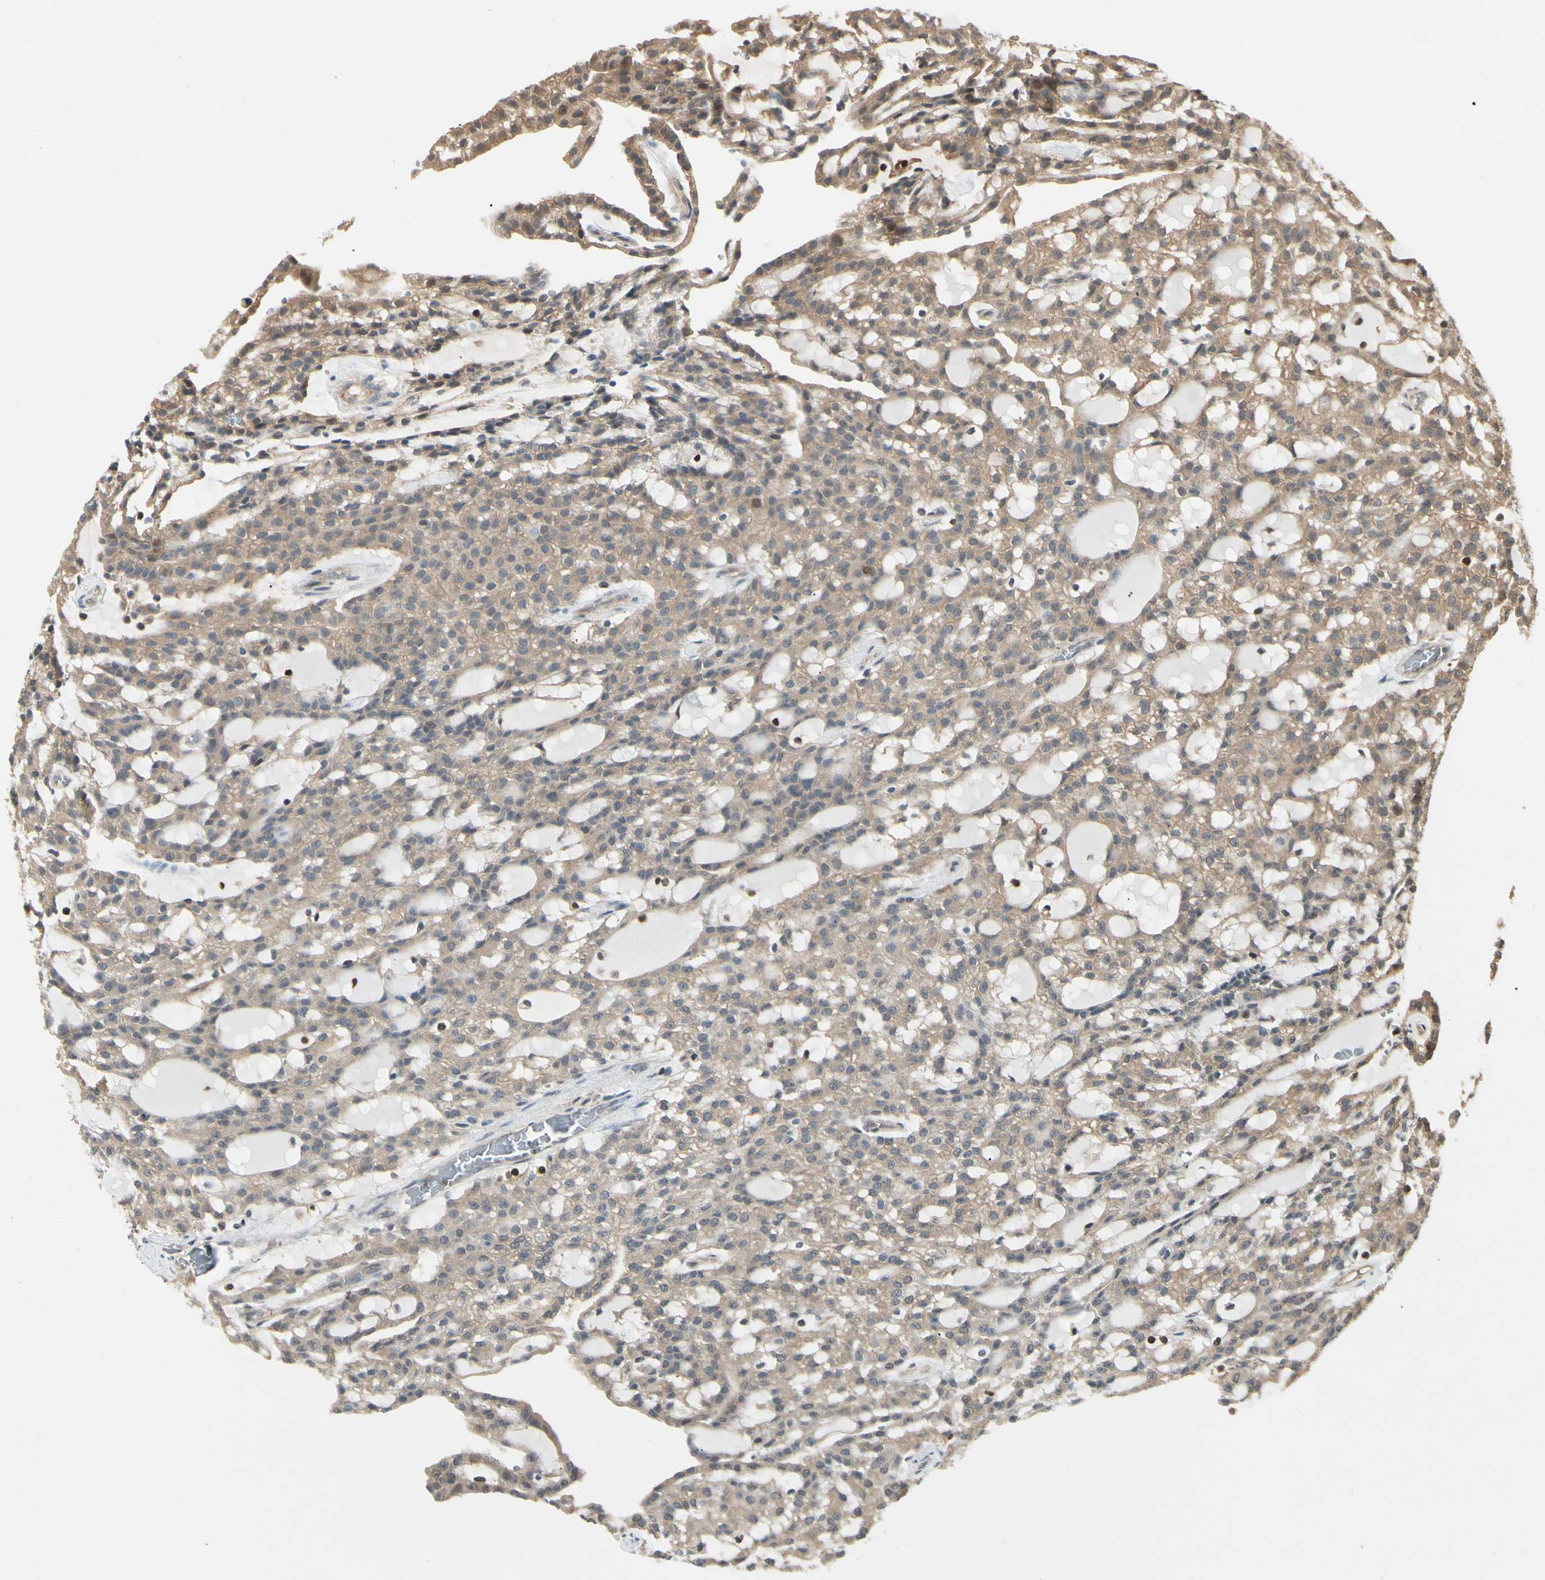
{"staining": {"intensity": "moderate", "quantity": "25%-75%", "location": "cytoplasmic/membranous"}, "tissue": "renal cancer", "cell_type": "Tumor cells", "image_type": "cancer", "snomed": [{"axis": "morphology", "description": "Adenocarcinoma, NOS"}, {"axis": "topography", "description": "Kidney"}], "caption": "Renal cancer (adenocarcinoma) was stained to show a protein in brown. There is medium levels of moderate cytoplasmic/membranous staining in approximately 25%-75% of tumor cells. The protein is stained brown, and the nuclei are stained in blue (DAB IHC with brightfield microscopy, high magnification).", "gene": "YWHAQ", "patient": {"sex": "male", "age": 63}}